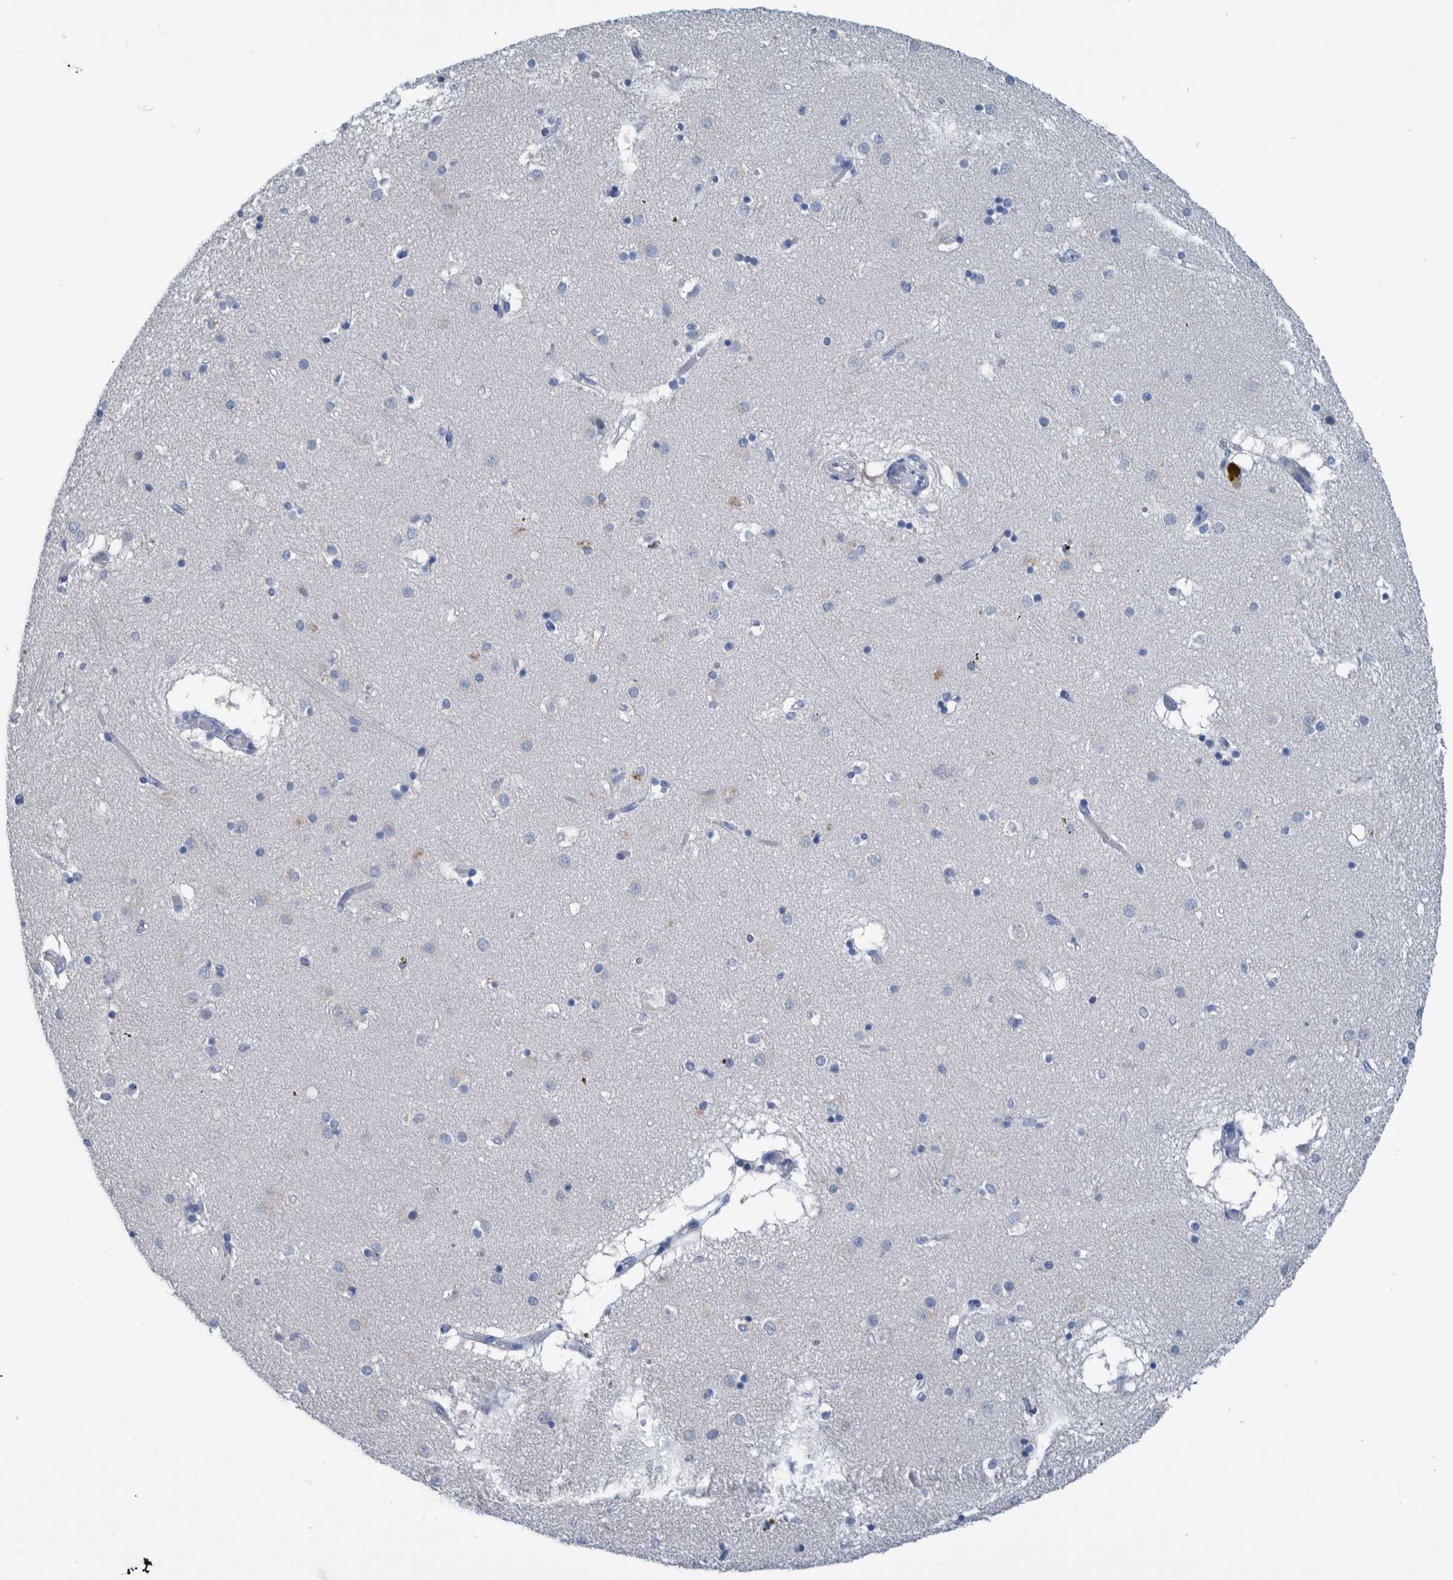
{"staining": {"intensity": "negative", "quantity": "none", "location": "none"}, "tissue": "caudate", "cell_type": "Glial cells", "image_type": "normal", "snomed": [{"axis": "morphology", "description": "Normal tissue, NOS"}, {"axis": "topography", "description": "Lateral ventricle wall"}], "caption": "A micrograph of caudate stained for a protein reveals no brown staining in glial cells. (DAB (3,3'-diaminobenzidine) immunohistochemistry with hematoxylin counter stain).", "gene": "IDO1", "patient": {"sex": "male", "age": 70}}